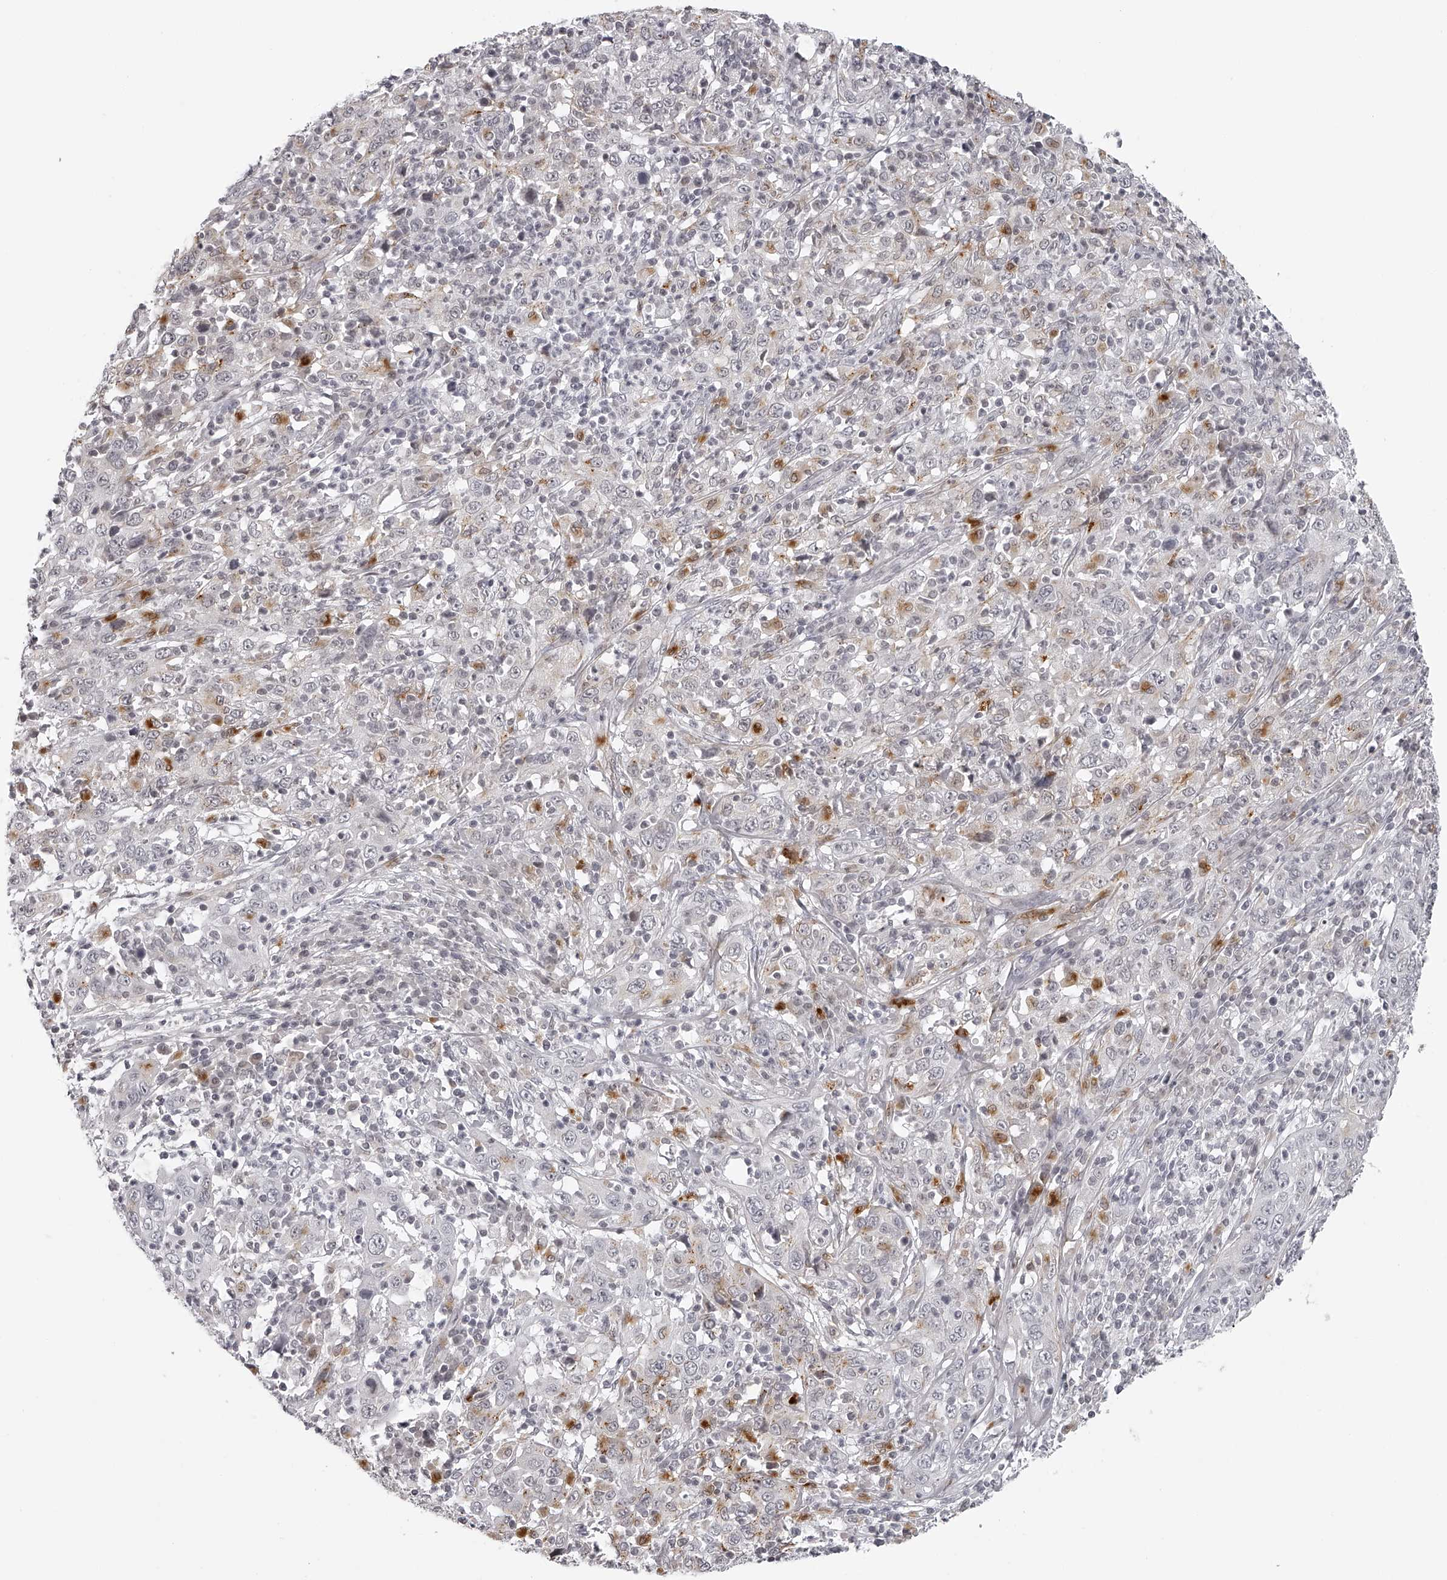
{"staining": {"intensity": "moderate", "quantity": "<25%", "location": "cytoplasmic/membranous"}, "tissue": "cervical cancer", "cell_type": "Tumor cells", "image_type": "cancer", "snomed": [{"axis": "morphology", "description": "Squamous cell carcinoma, NOS"}, {"axis": "topography", "description": "Cervix"}], "caption": "The immunohistochemical stain highlights moderate cytoplasmic/membranous positivity in tumor cells of cervical cancer tissue.", "gene": "RNF220", "patient": {"sex": "female", "age": 46}}